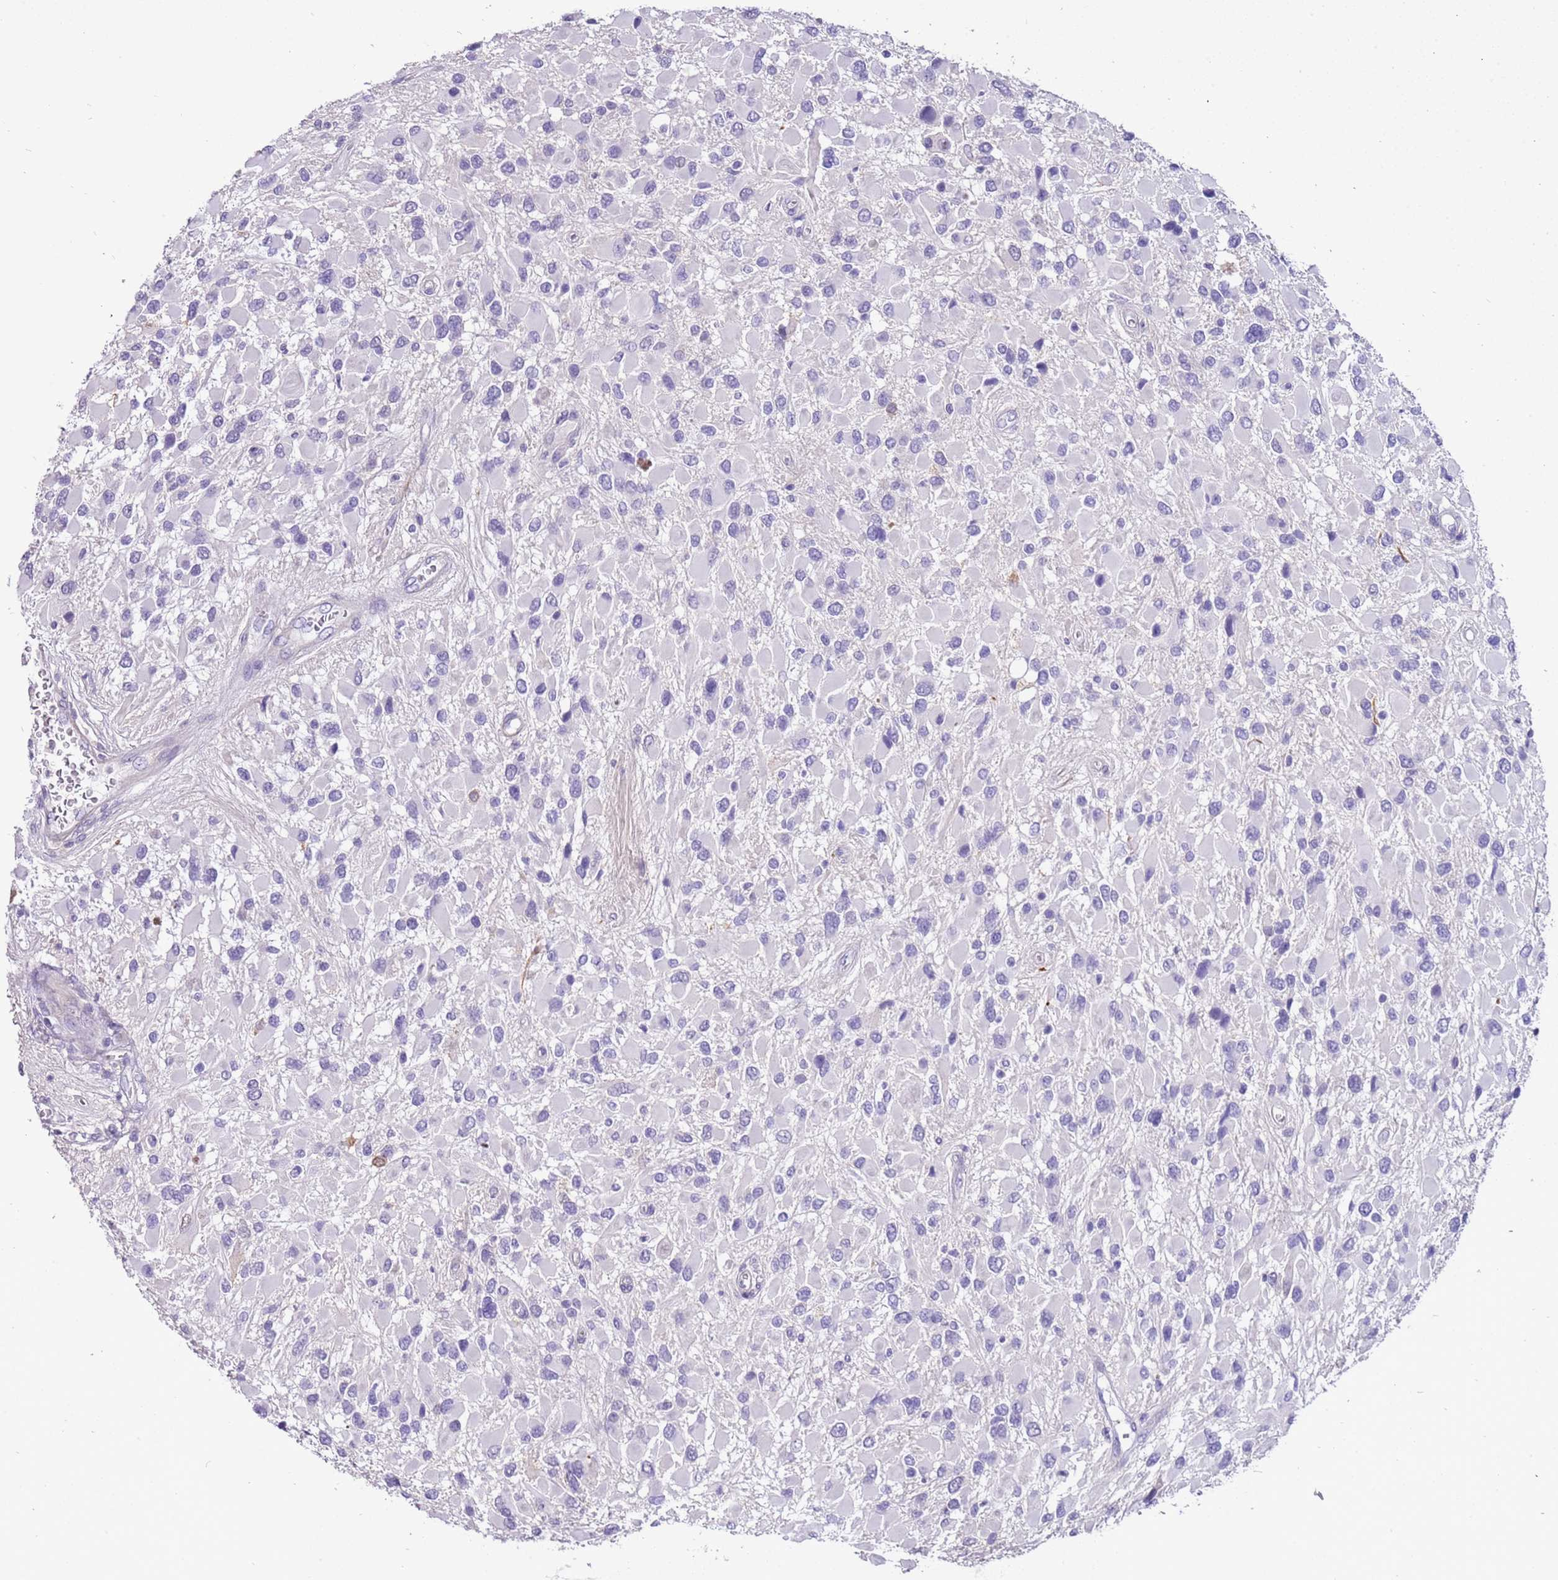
{"staining": {"intensity": "negative", "quantity": "none", "location": "none"}, "tissue": "glioma", "cell_type": "Tumor cells", "image_type": "cancer", "snomed": [{"axis": "morphology", "description": "Glioma, malignant, High grade"}, {"axis": "topography", "description": "Brain"}], "caption": "This photomicrograph is of malignant glioma (high-grade) stained with immunohistochemistry to label a protein in brown with the nuclei are counter-stained blue. There is no staining in tumor cells. (Brightfield microscopy of DAB (3,3'-diaminobenzidine) IHC at high magnification).", "gene": "PCGF2", "patient": {"sex": "male", "age": 53}}